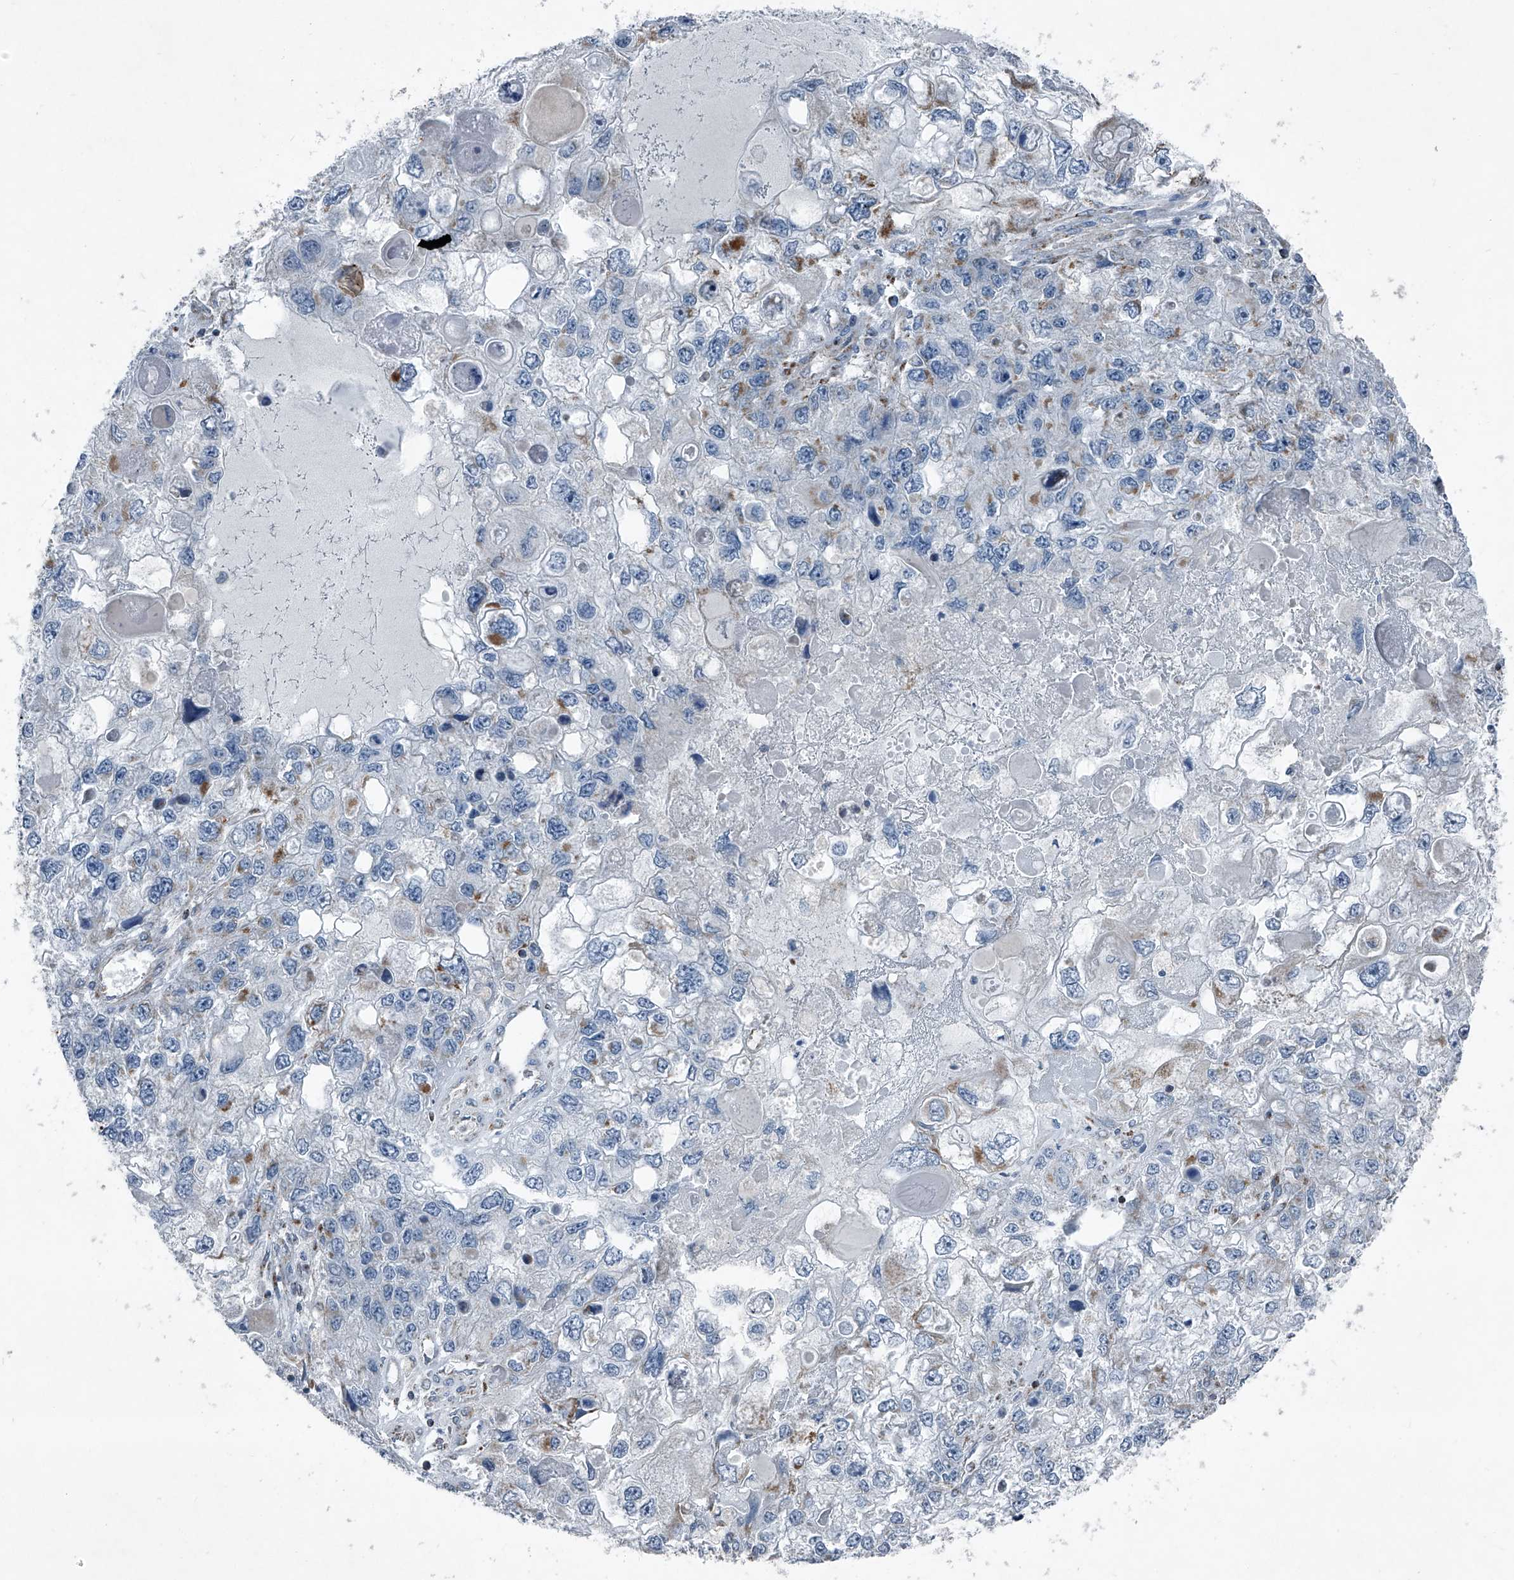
{"staining": {"intensity": "moderate", "quantity": "<25%", "location": "cytoplasmic/membranous"}, "tissue": "endometrial cancer", "cell_type": "Tumor cells", "image_type": "cancer", "snomed": [{"axis": "morphology", "description": "Adenocarcinoma, NOS"}, {"axis": "topography", "description": "Endometrium"}], "caption": "Moderate cytoplasmic/membranous staining is present in approximately <25% of tumor cells in adenocarcinoma (endometrial).", "gene": "CHRNA7", "patient": {"sex": "female", "age": 49}}